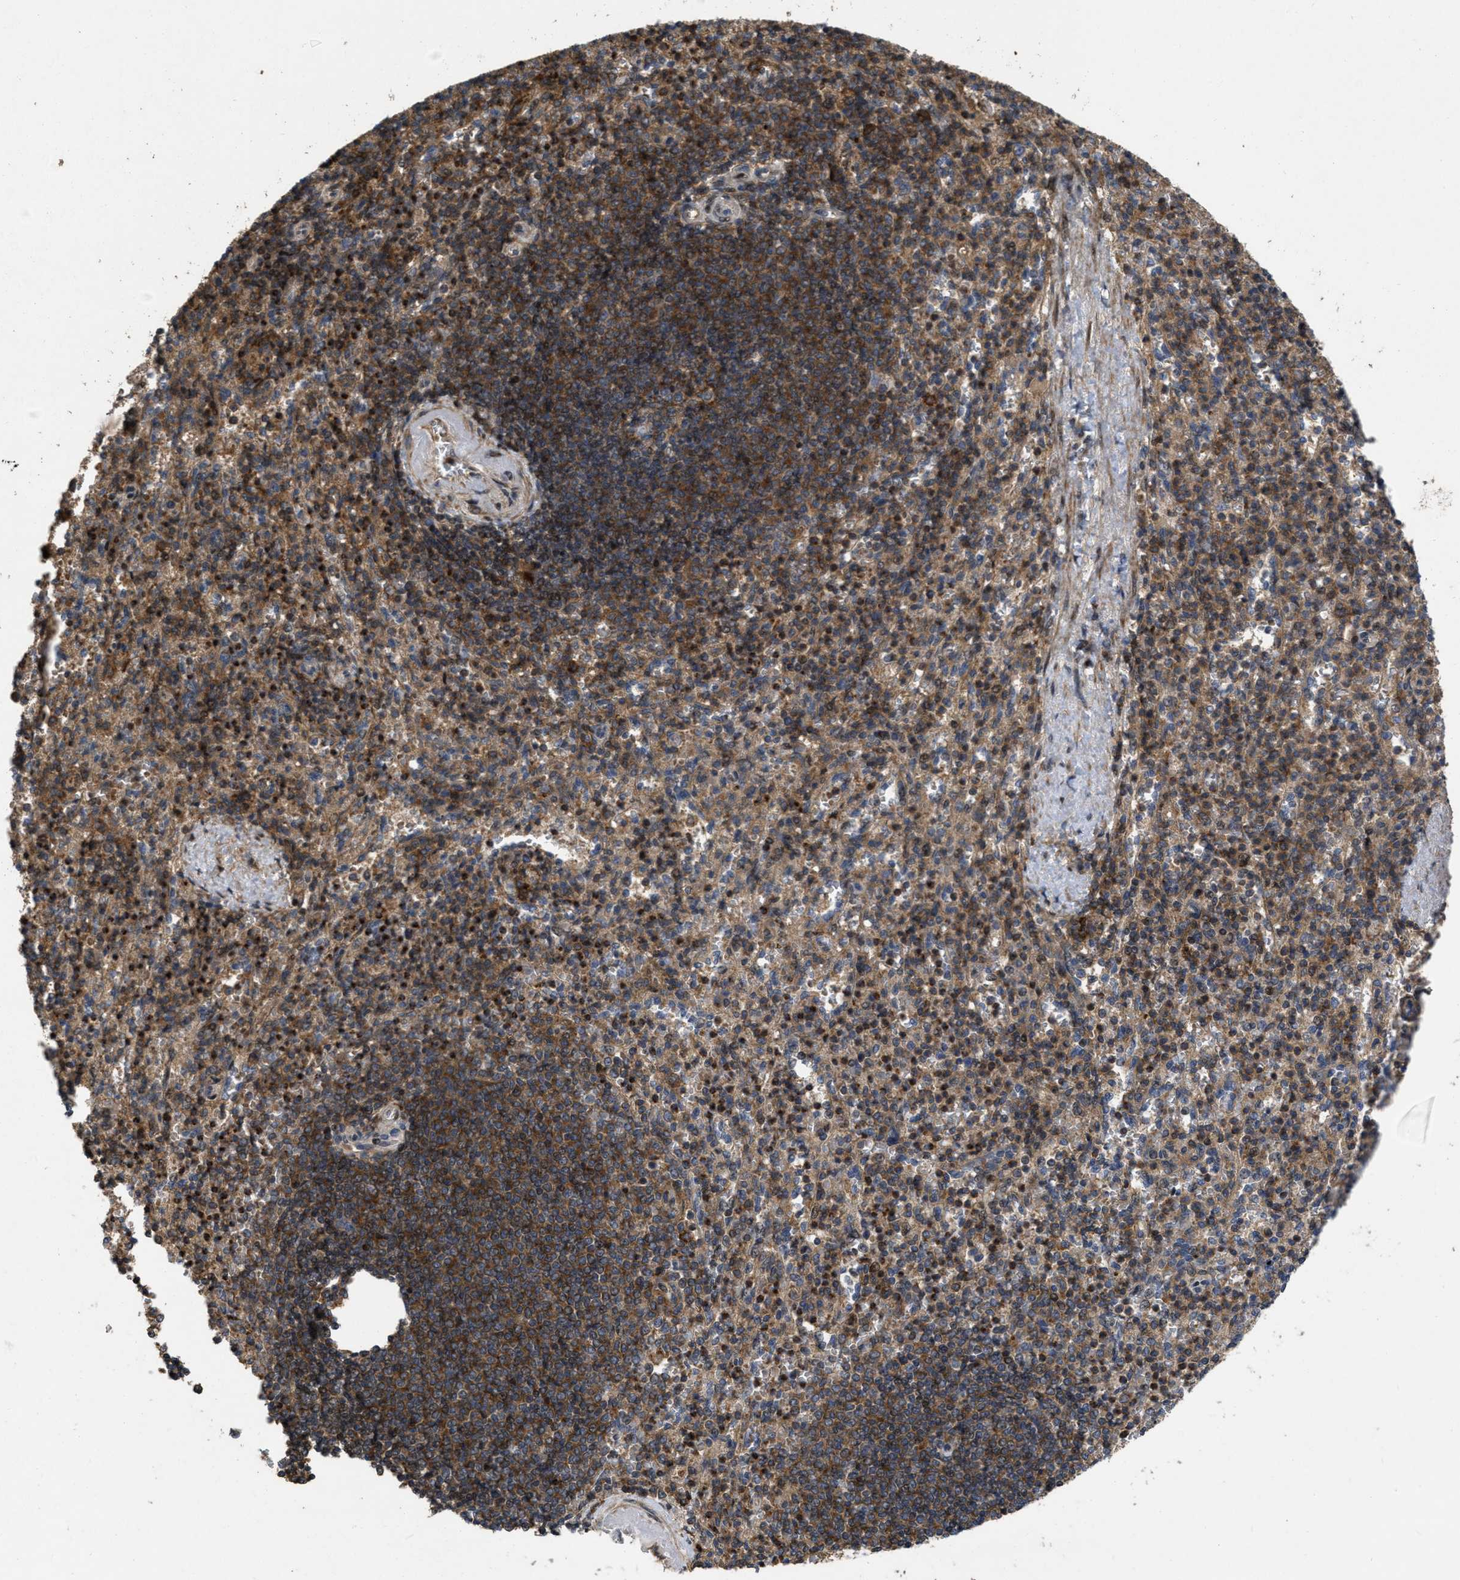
{"staining": {"intensity": "strong", "quantity": ">75%", "location": "cytoplasmic/membranous,nuclear"}, "tissue": "spleen", "cell_type": "Cells in red pulp", "image_type": "normal", "snomed": [{"axis": "morphology", "description": "Normal tissue, NOS"}, {"axis": "topography", "description": "Spleen"}], "caption": "Immunohistochemistry (DAB (3,3'-diaminobenzidine)) staining of benign spleen demonstrates strong cytoplasmic/membranous,nuclear protein staining in about >75% of cells in red pulp.", "gene": "CBR3", "patient": {"sex": "female", "age": 74}}